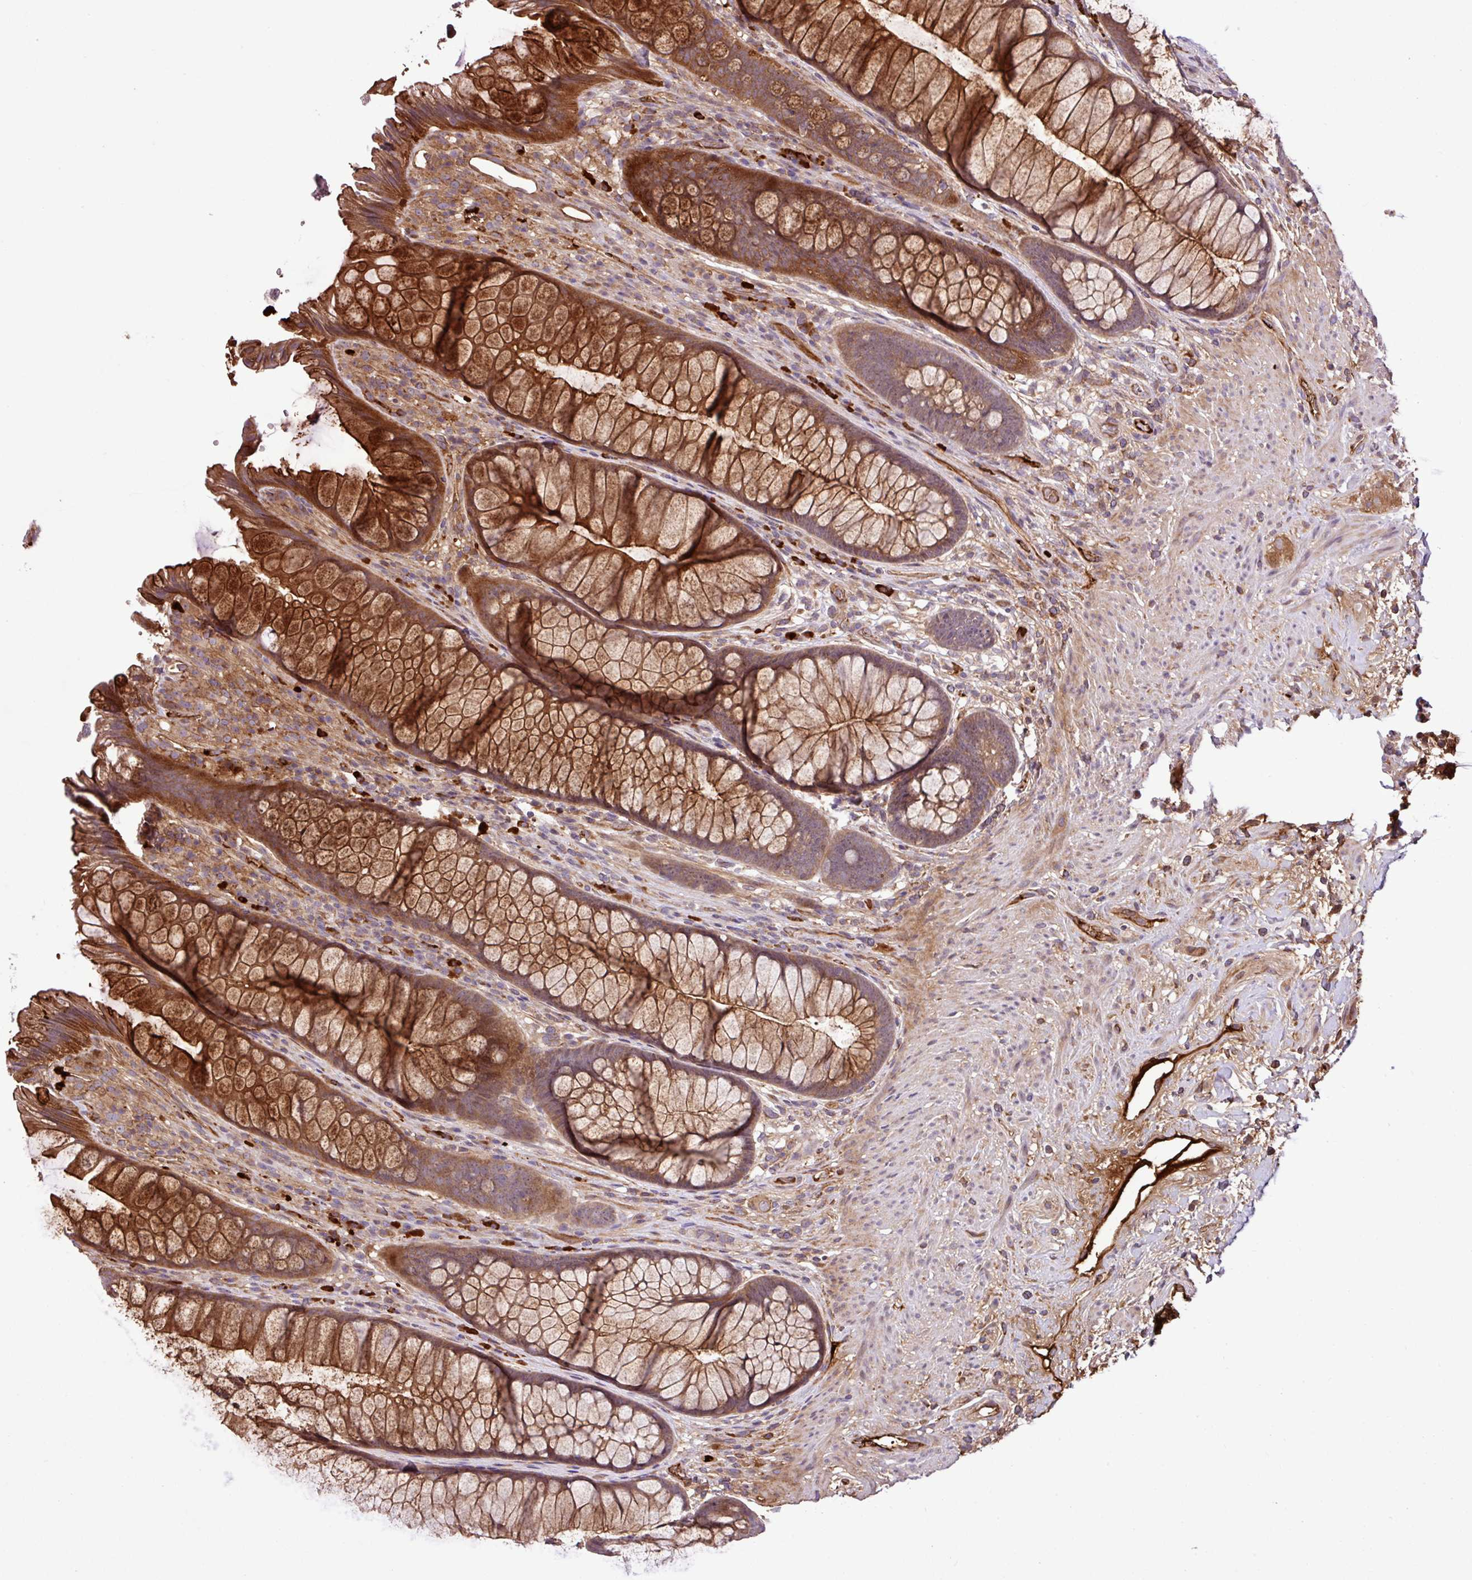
{"staining": {"intensity": "strong", "quantity": ">75%", "location": "cytoplasmic/membranous"}, "tissue": "rectum", "cell_type": "Glandular cells", "image_type": "normal", "snomed": [{"axis": "morphology", "description": "Normal tissue, NOS"}, {"axis": "topography", "description": "Smooth muscle"}, {"axis": "topography", "description": "Rectum"}], "caption": "High-magnification brightfield microscopy of normal rectum stained with DAB (brown) and counterstained with hematoxylin (blue). glandular cells exhibit strong cytoplasmic/membranous expression is present in about>75% of cells. Nuclei are stained in blue.", "gene": "ZNF266", "patient": {"sex": "male", "age": 53}}